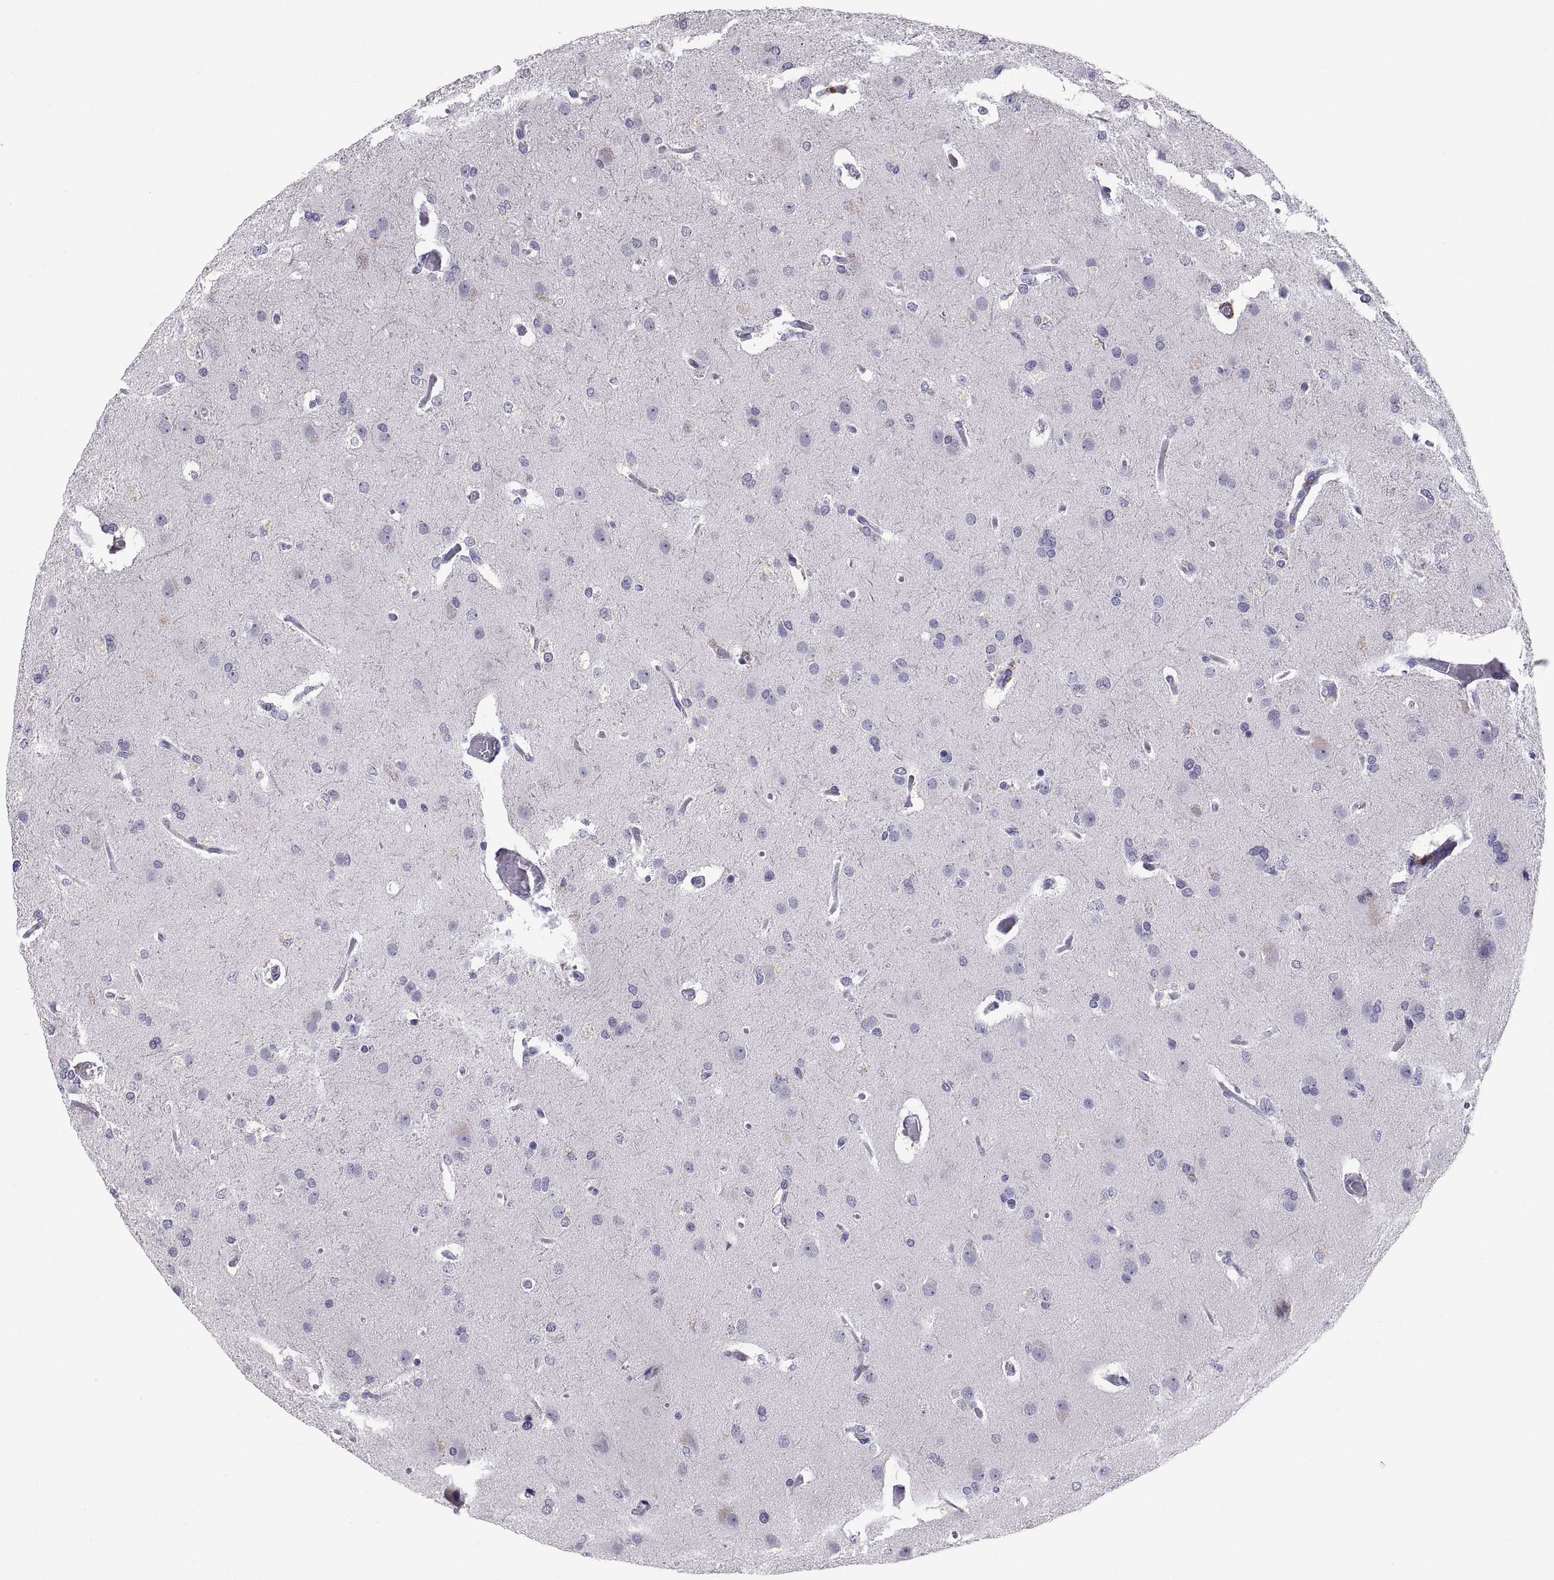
{"staining": {"intensity": "negative", "quantity": "none", "location": "none"}, "tissue": "glioma", "cell_type": "Tumor cells", "image_type": "cancer", "snomed": [{"axis": "morphology", "description": "Glioma, malignant, High grade"}, {"axis": "topography", "description": "Brain"}], "caption": "Human high-grade glioma (malignant) stained for a protein using immunohistochemistry reveals no expression in tumor cells.", "gene": "TEX13A", "patient": {"sex": "male", "age": 68}}